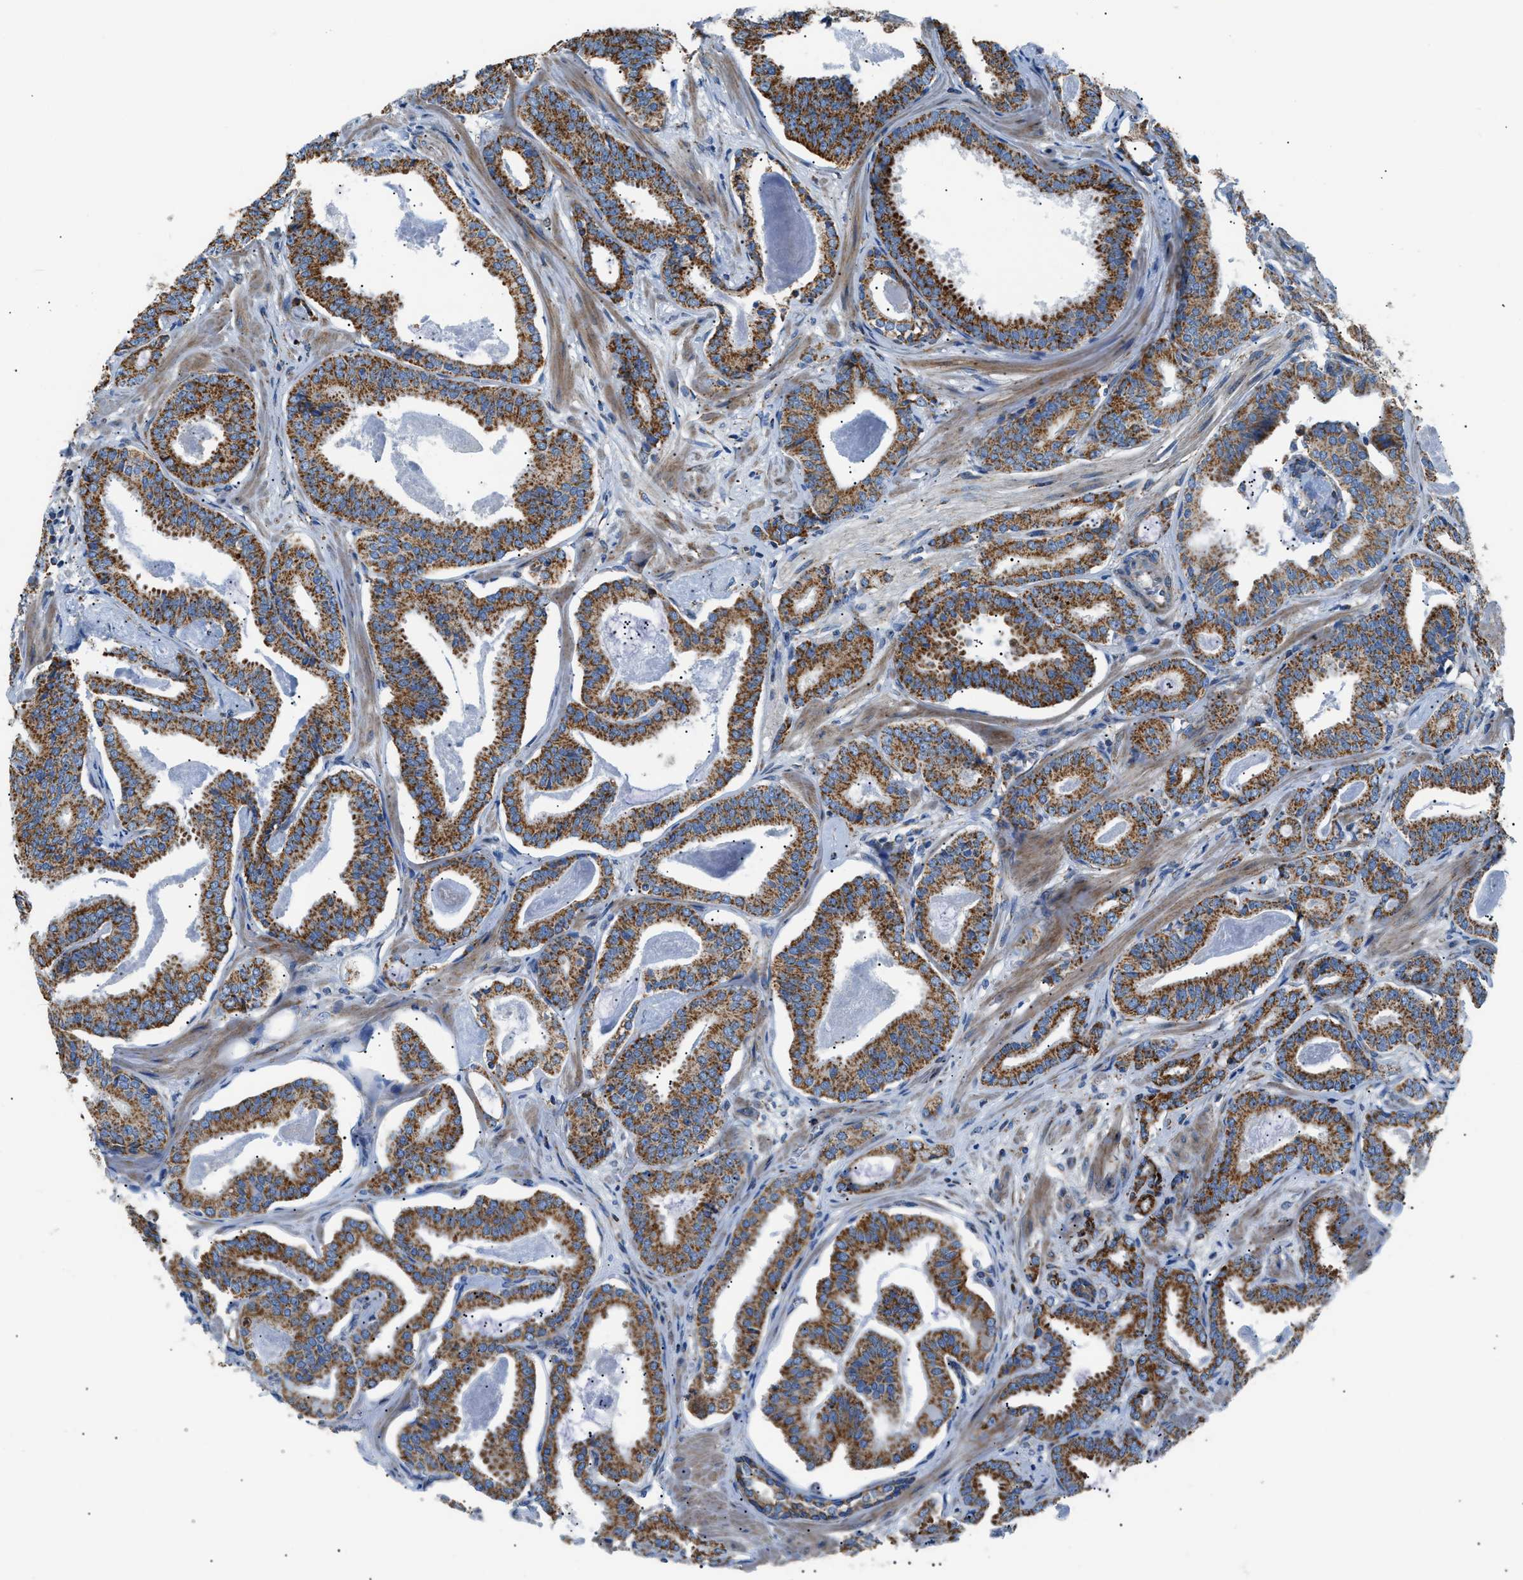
{"staining": {"intensity": "strong", "quantity": ">75%", "location": "cytoplasmic/membranous"}, "tissue": "prostate cancer", "cell_type": "Tumor cells", "image_type": "cancer", "snomed": [{"axis": "morphology", "description": "Adenocarcinoma, Low grade"}, {"axis": "topography", "description": "Prostate"}], "caption": "A photomicrograph of prostate low-grade adenocarcinoma stained for a protein reveals strong cytoplasmic/membranous brown staining in tumor cells.", "gene": "PHB2", "patient": {"sex": "male", "age": 53}}